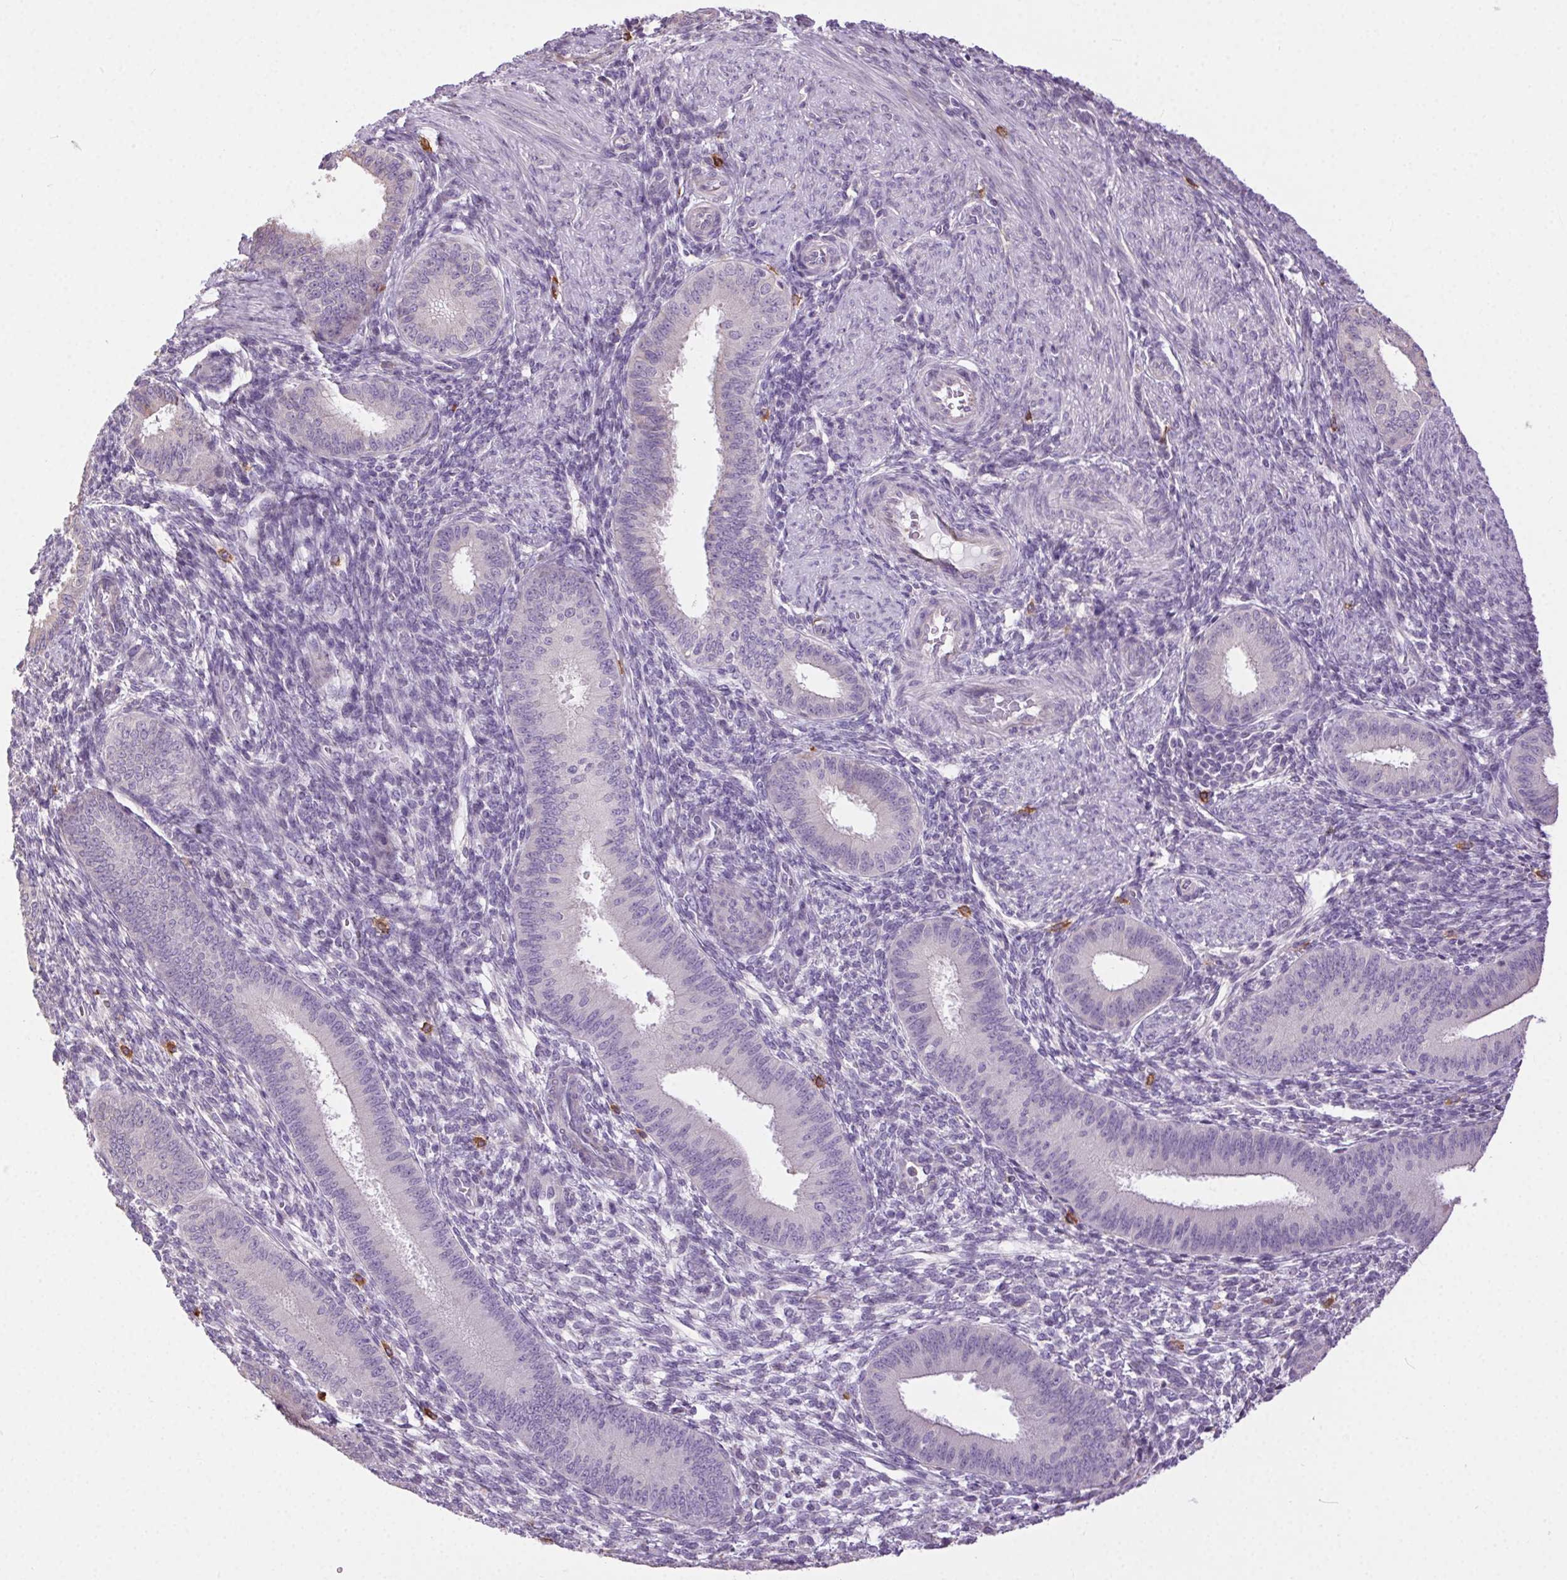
{"staining": {"intensity": "negative", "quantity": "none", "location": "none"}, "tissue": "endometrium", "cell_type": "Cells in endometrial stroma", "image_type": "normal", "snomed": [{"axis": "morphology", "description": "Normal tissue, NOS"}, {"axis": "topography", "description": "Endometrium"}], "caption": "This micrograph is of unremarkable endometrium stained with IHC to label a protein in brown with the nuclei are counter-stained blue. There is no staining in cells in endometrial stroma. (DAB immunohistochemistry with hematoxylin counter stain).", "gene": "SNX31", "patient": {"sex": "female", "age": 39}}